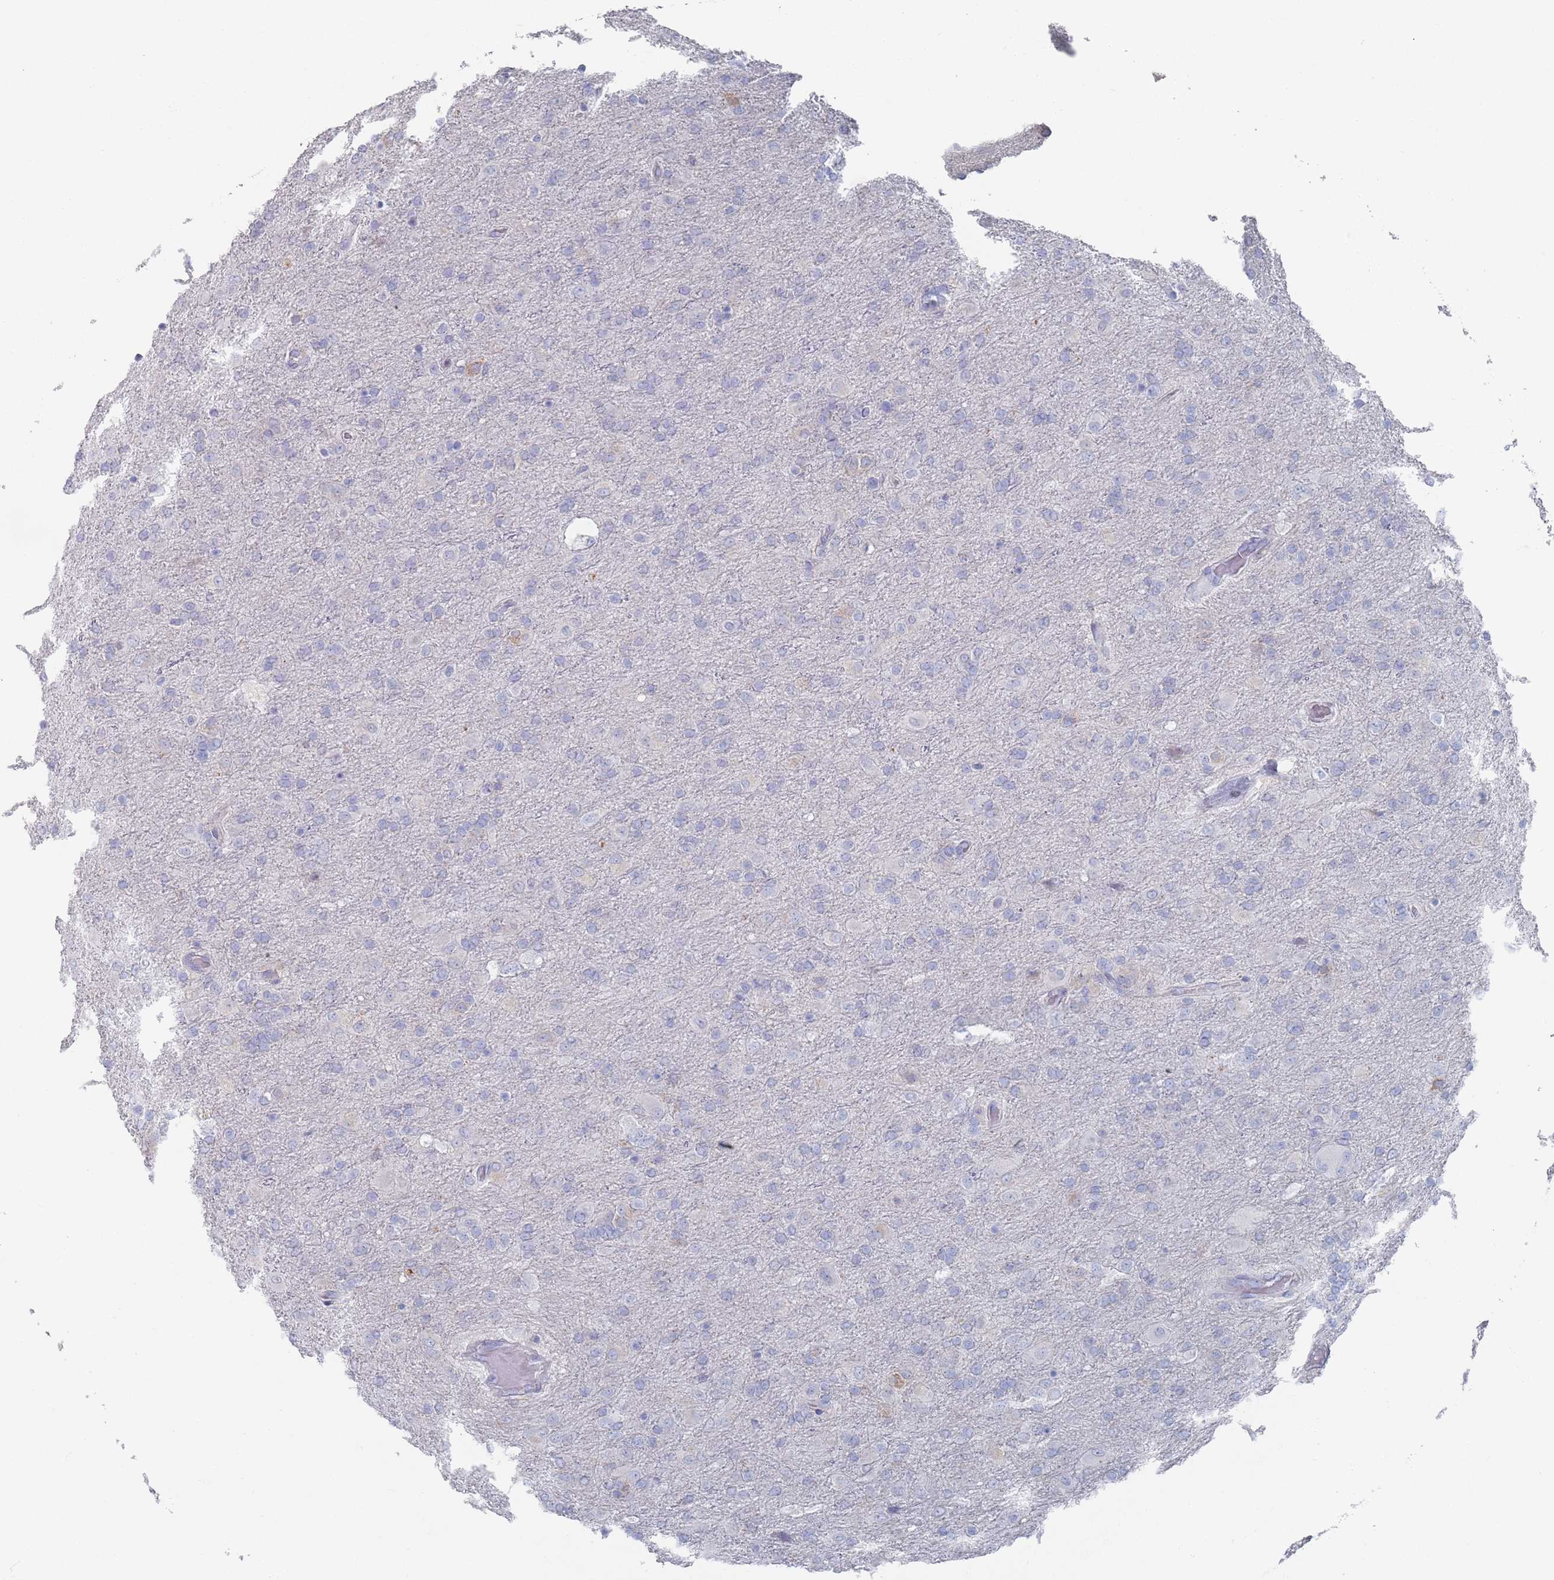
{"staining": {"intensity": "negative", "quantity": "none", "location": "none"}, "tissue": "glioma", "cell_type": "Tumor cells", "image_type": "cancer", "snomed": [{"axis": "morphology", "description": "Glioma, malignant, Low grade"}, {"axis": "topography", "description": "Brain"}], "caption": "Malignant low-grade glioma was stained to show a protein in brown. There is no significant expression in tumor cells.", "gene": "MAT1A", "patient": {"sex": "male", "age": 65}}